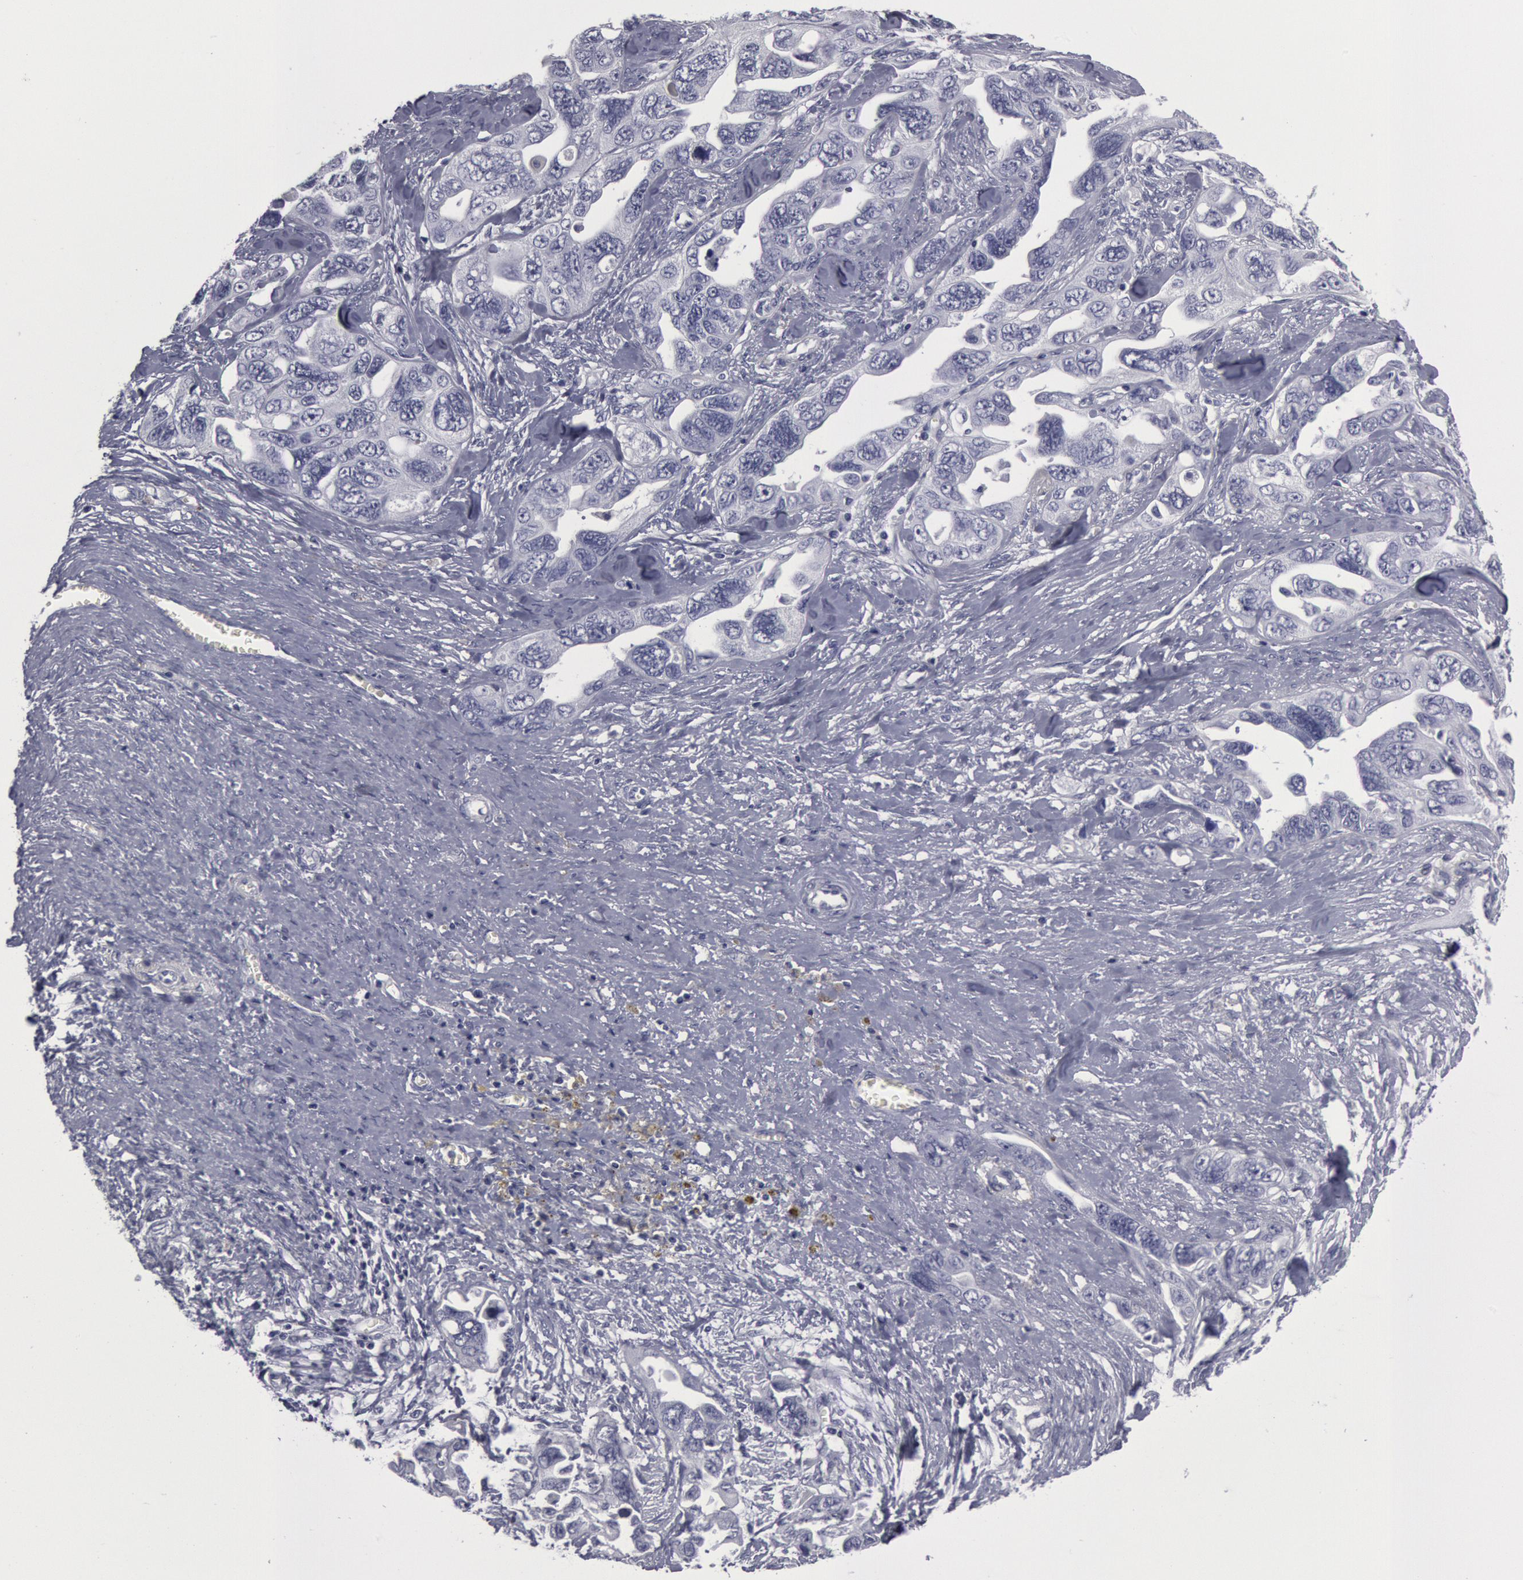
{"staining": {"intensity": "negative", "quantity": "none", "location": "none"}, "tissue": "ovarian cancer", "cell_type": "Tumor cells", "image_type": "cancer", "snomed": [{"axis": "morphology", "description": "Cystadenocarcinoma, serous, NOS"}, {"axis": "topography", "description": "Ovary"}], "caption": "Immunohistochemical staining of human ovarian cancer reveals no significant staining in tumor cells.", "gene": "FHL1", "patient": {"sex": "female", "age": 63}}